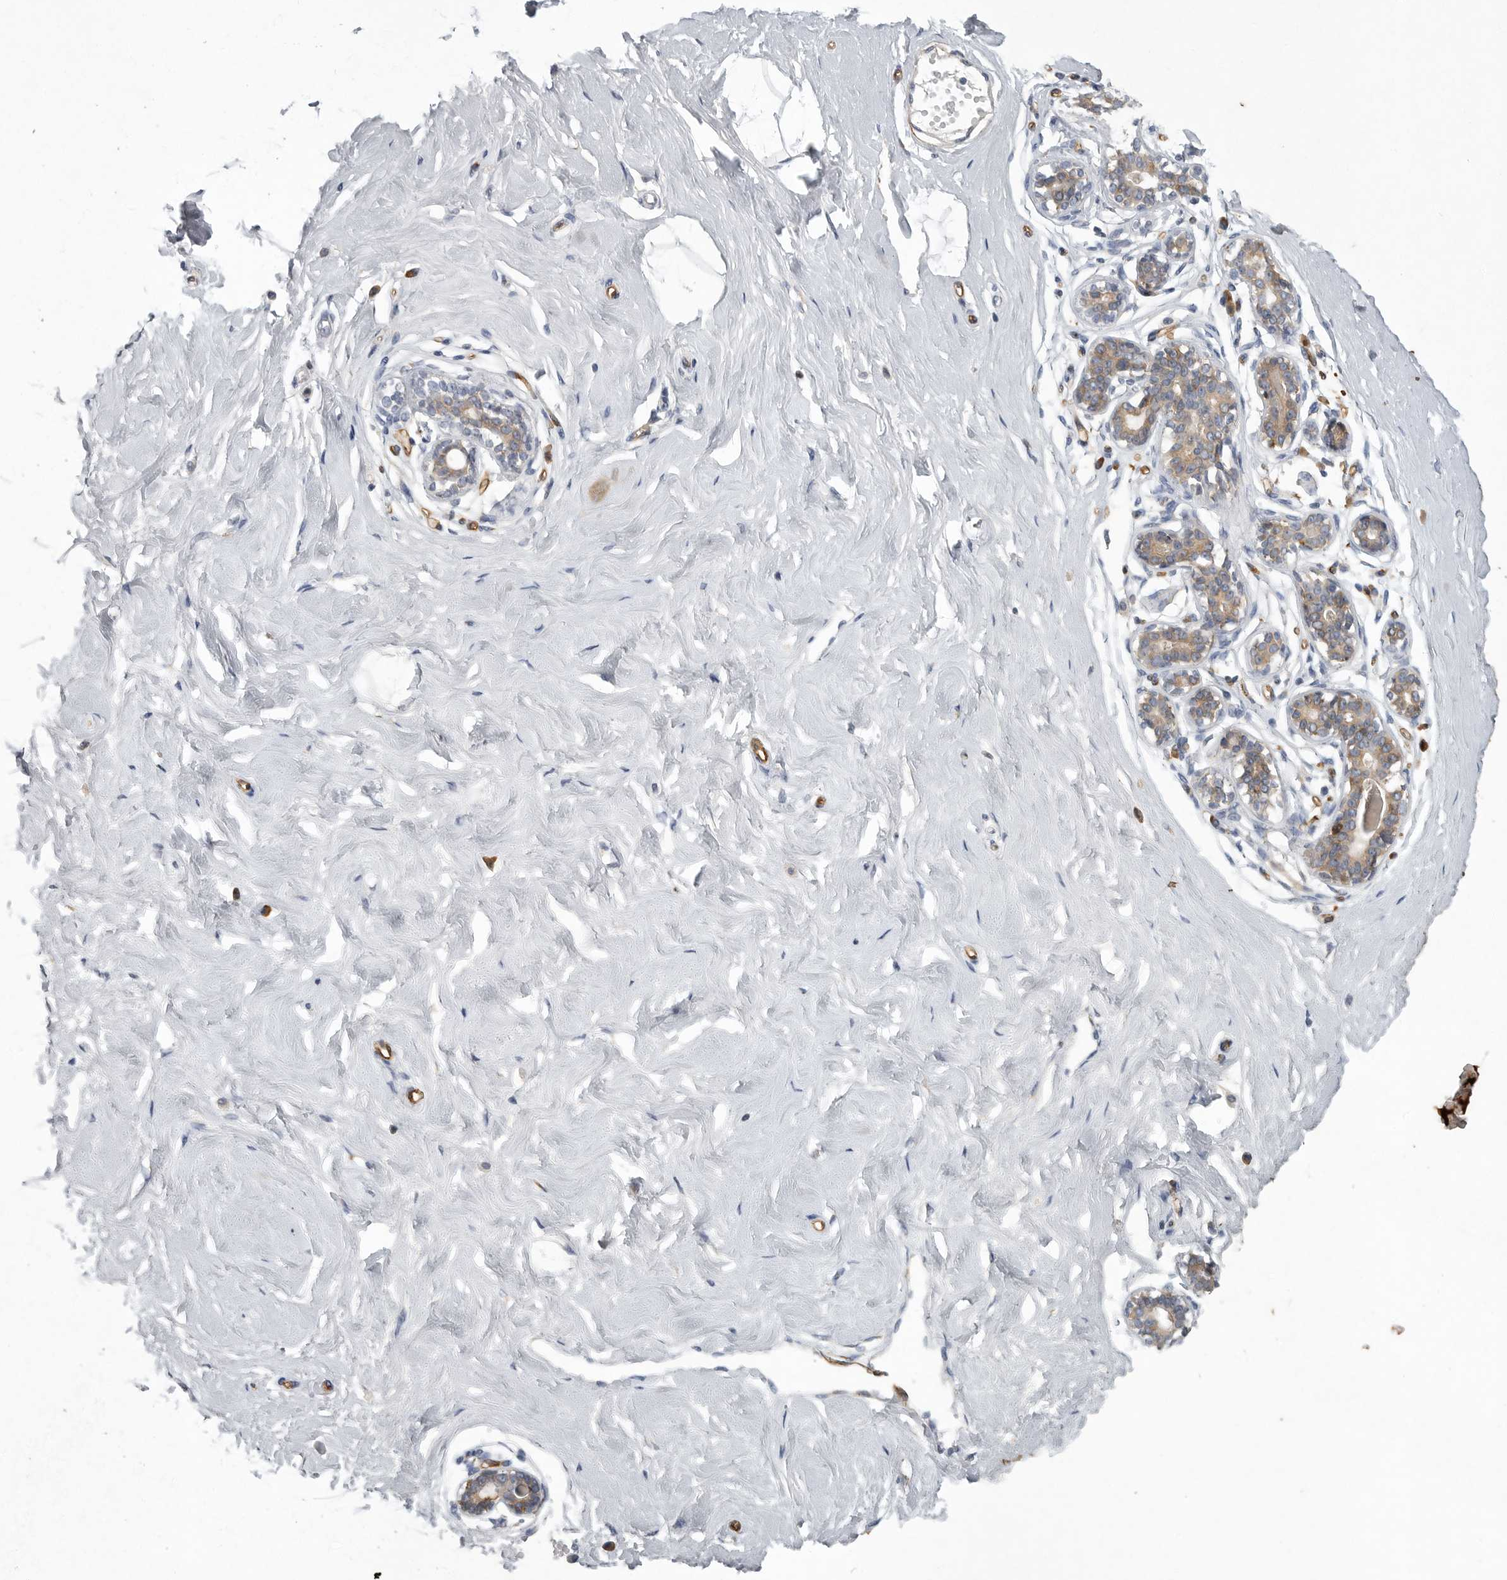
{"staining": {"intensity": "negative", "quantity": "none", "location": "none"}, "tissue": "breast", "cell_type": "Adipocytes", "image_type": "normal", "snomed": [{"axis": "morphology", "description": "Normal tissue, NOS"}, {"axis": "morphology", "description": "Adenoma, NOS"}, {"axis": "topography", "description": "Breast"}], "caption": "Immunohistochemistry (IHC) micrograph of normal breast: breast stained with DAB exhibits no significant protein positivity in adipocytes.", "gene": "MINPP1", "patient": {"sex": "female", "age": 23}}